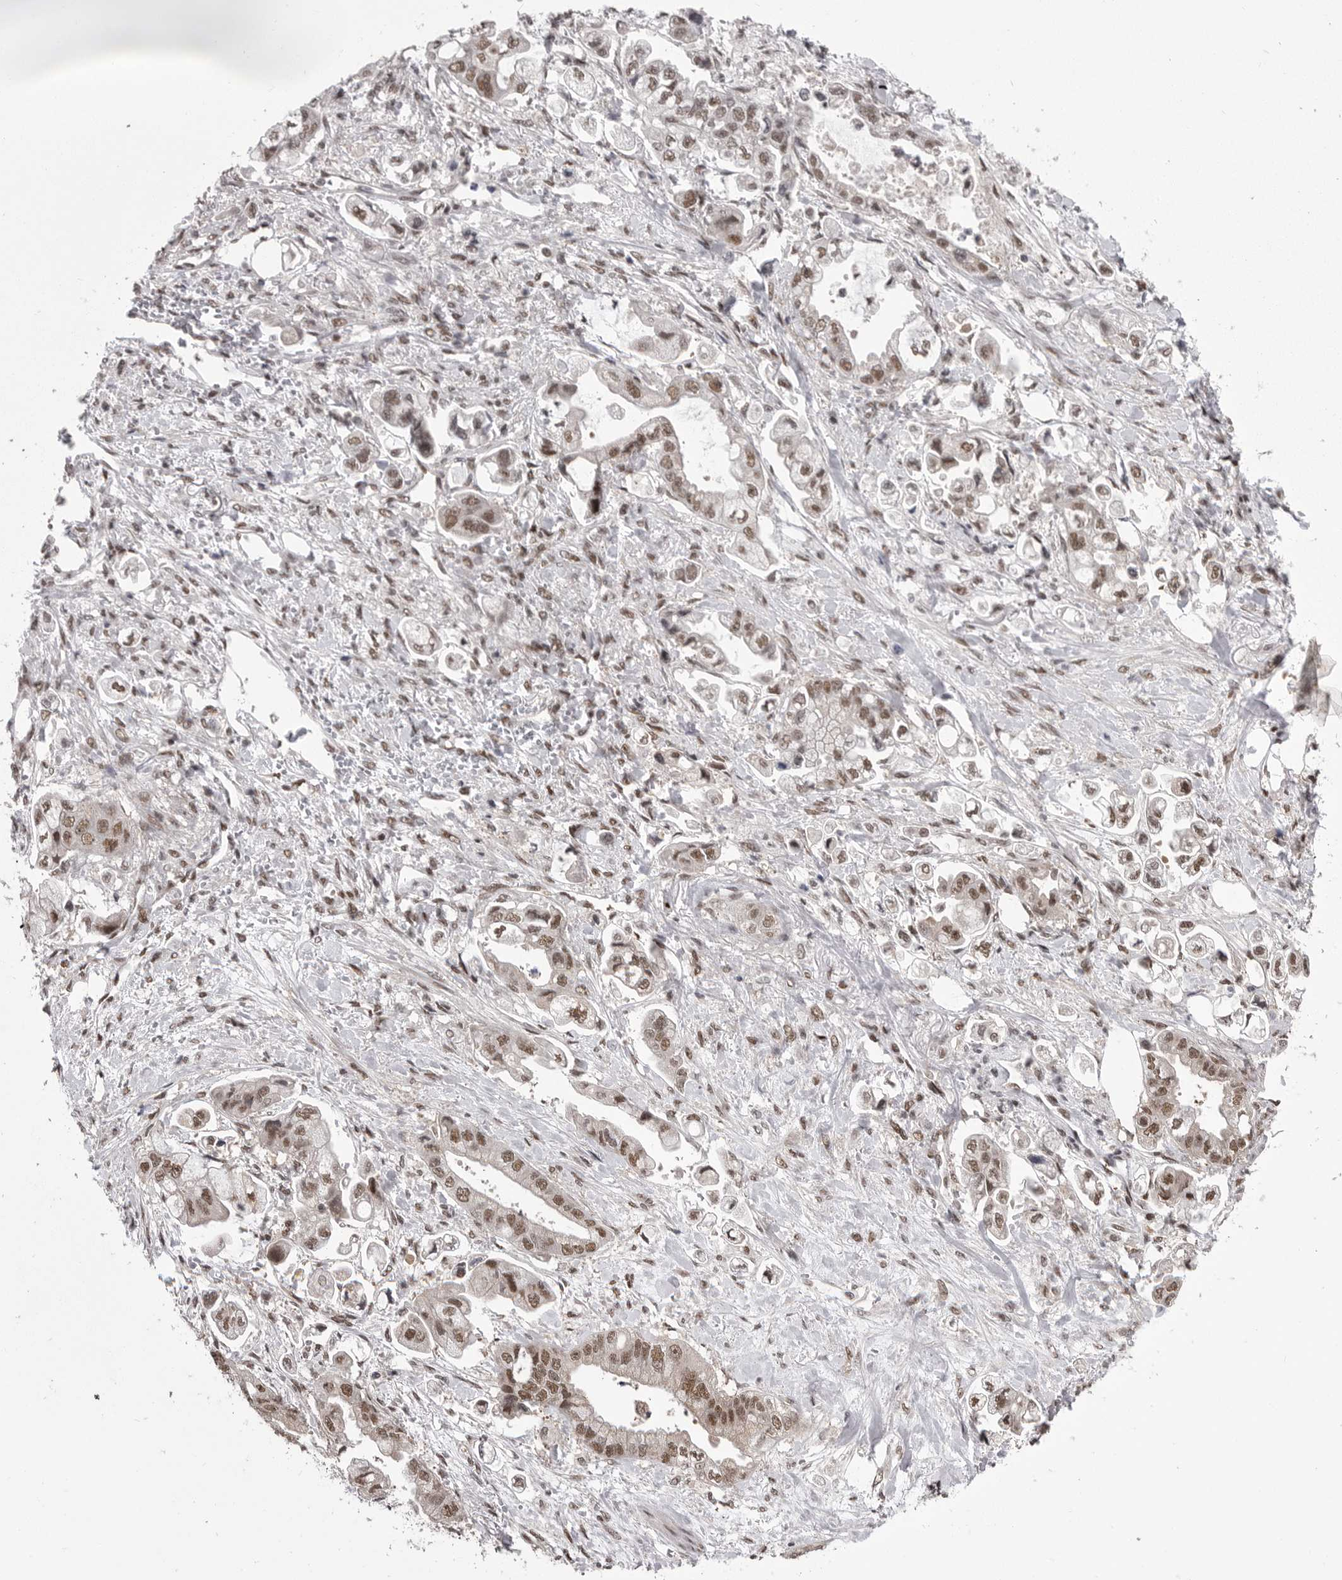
{"staining": {"intensity": "moderate", "quantity": ">75%", "location": "nuclear"}, "tissue": "stomach cancer", "cell_type": "Tumor cells", "image_type": "cancer", "snomed": [{"axis": "morphology", "description": "Adenocarcinoma, NOS"}, {"axis": "topography", "description": "Stomach"}], "caption": "Tumor cells show medium levels of moderate nuclear positivity in approximately >75% of cells in stomach adenocarcinoma.", "gene": "MEPCE", "patient": {"sex": "male", "age": 62}}